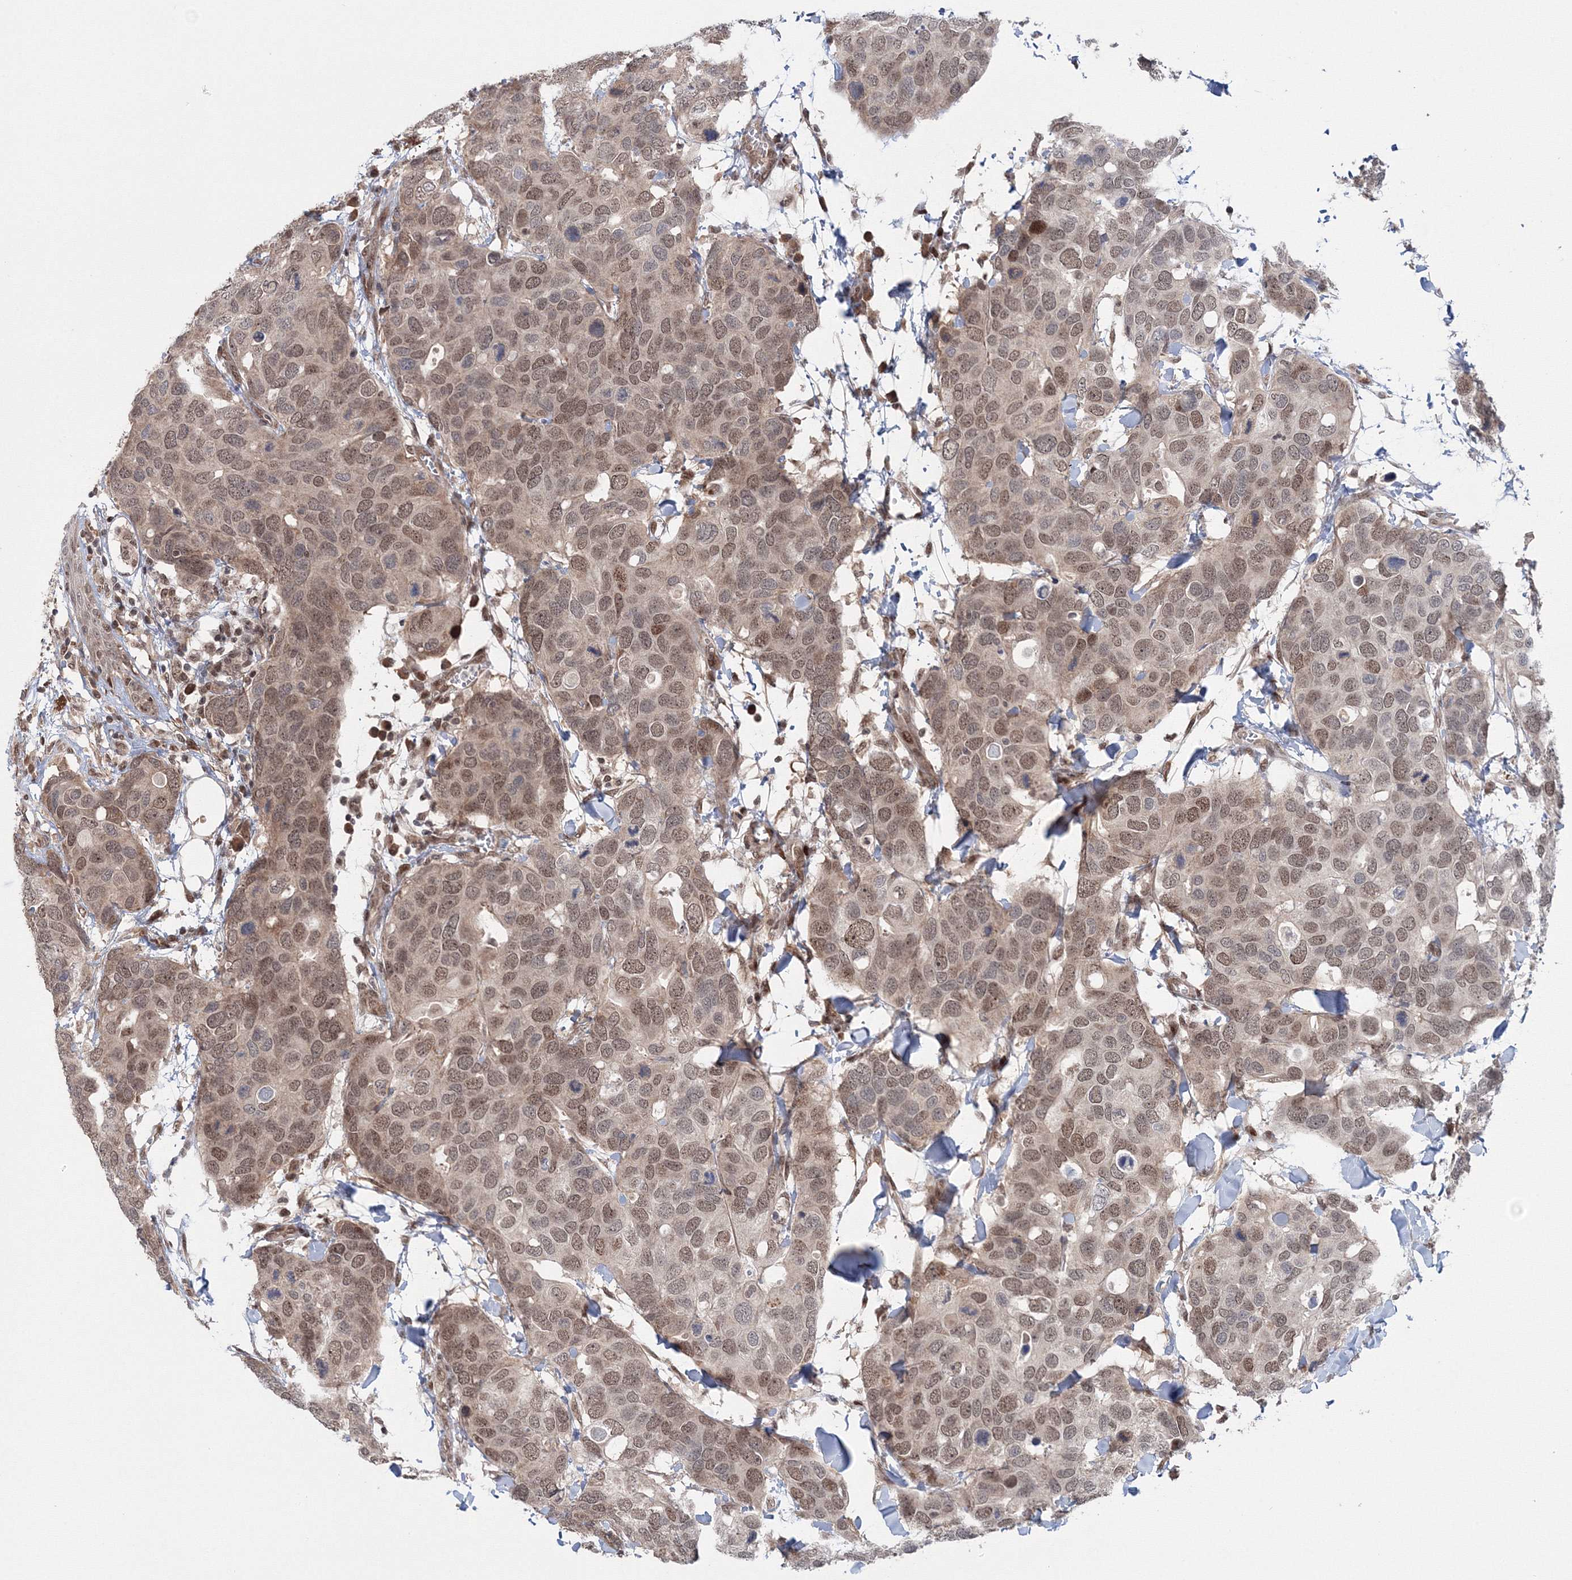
{"staining": {"intensity": "moderate", "quantity": "25%-75%", "location": "nuclear"}, "tissue": "breast cancer", "cell_type": "Tumor cells", "image_type": "cancer", "snomed": [{"axis": "morphology", "description": "Duct carcinoma"}, {"axis": "topography", "description": "Breast"}], "caption": "Tumor cells show medium levels of moderate nuclear expression in approximately 25%-75% of cells in breast cancer.", "gene": "NOA1", "patient": {"sex": "female", "age": 83}}